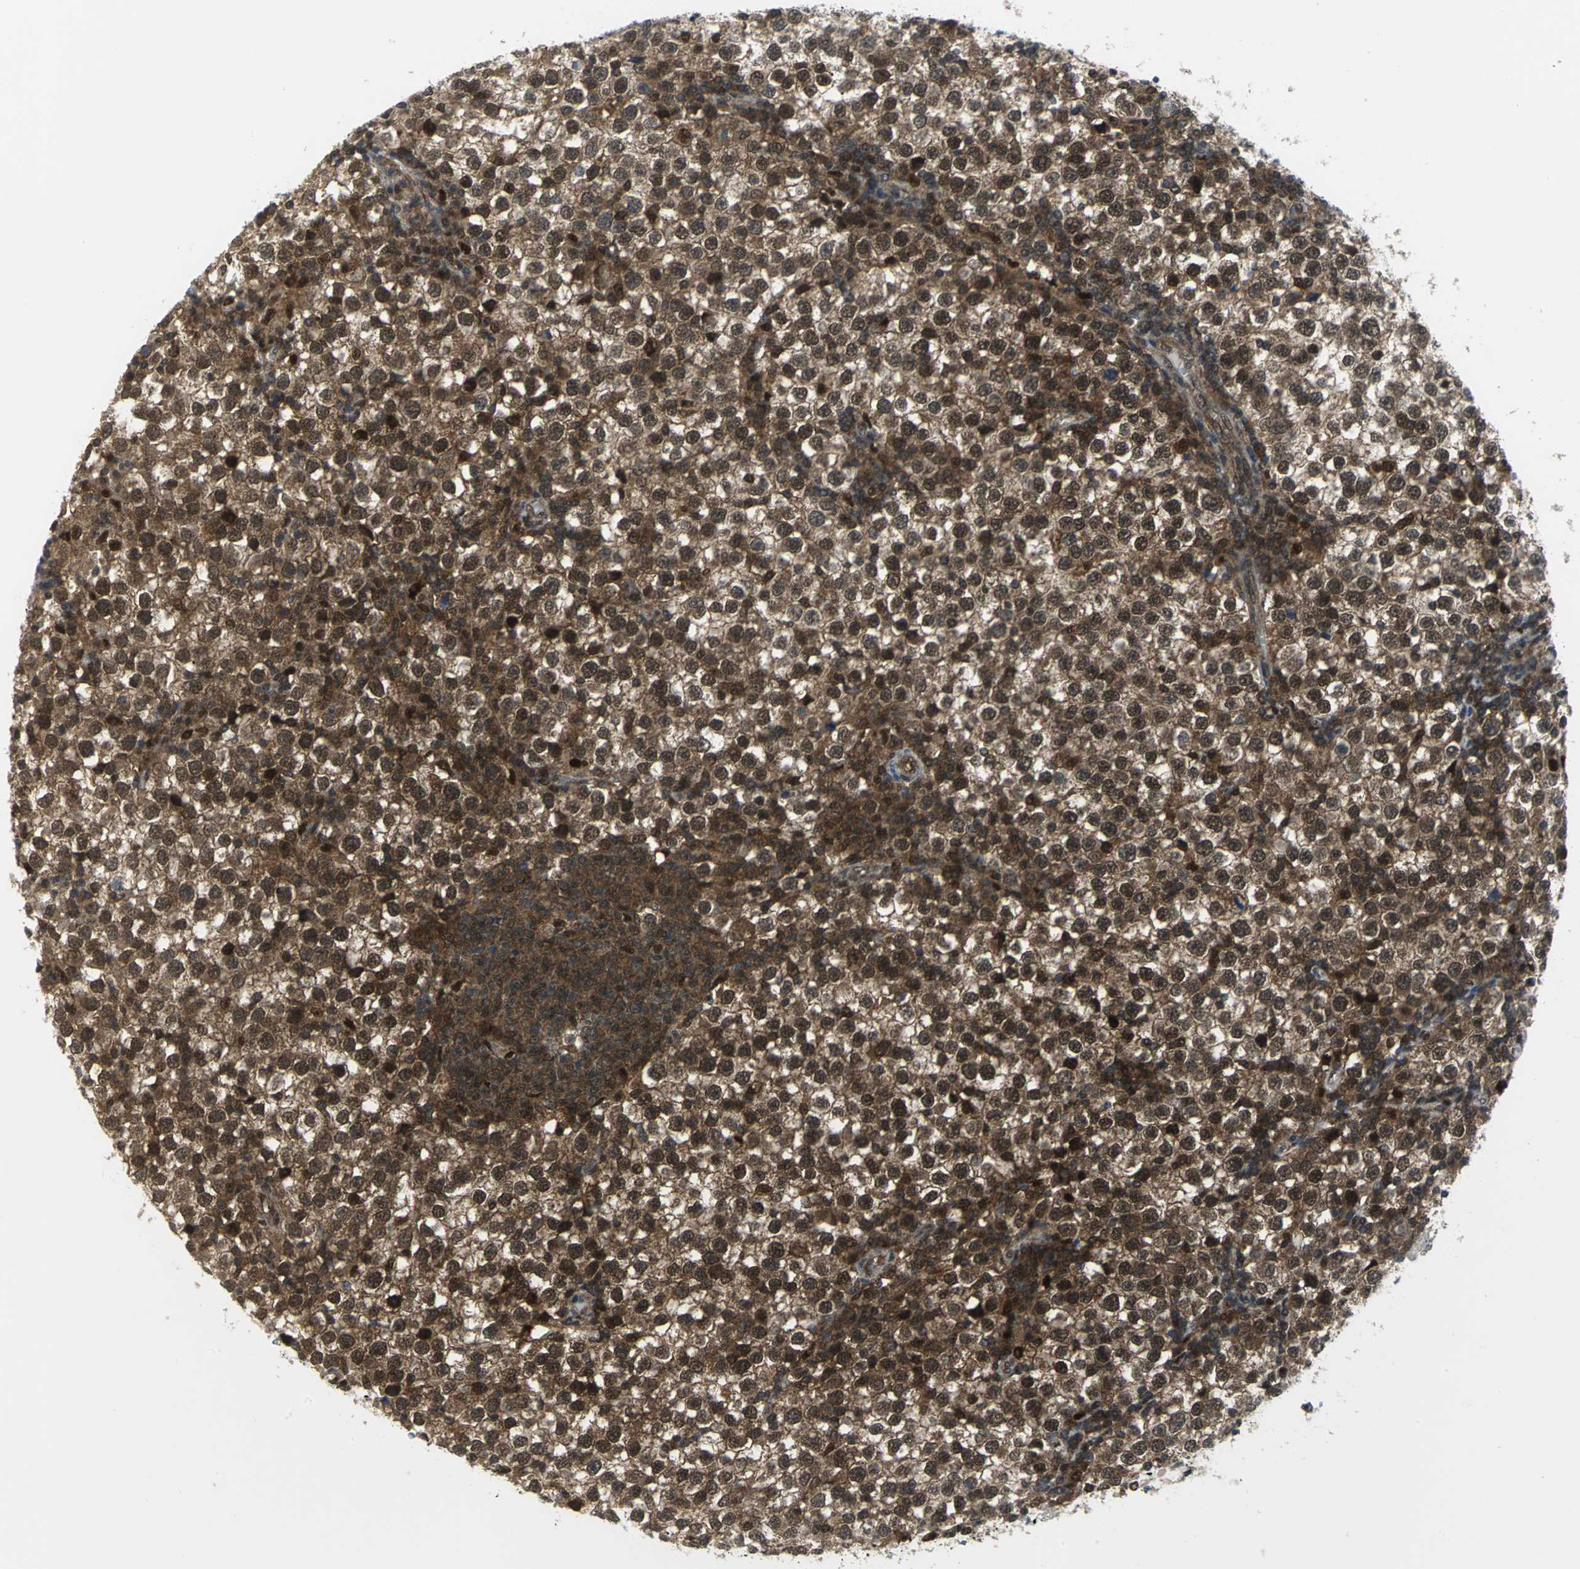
{"staining": {"intensity": "moderate", "quantity": ">75%", "location": "cytoplasmic/membranous,nuclear"}, "tissue": "testis cancer", "cell_type": "Tumor cells", "image_type": "cancer", "snomed": [{"axis": "morphology", "description": "Seminoma, NOS"}, {"axis": "topography", "description": "Testis"}], "caption": "Testis cancer stained with immunohistochemistry reveals moderate cytoplasmic/membranous and nuclear positivity in approximately >75% of tumor cells.", "gene": "PSMA4", "patient": {"sex": "male", "age": 65}}